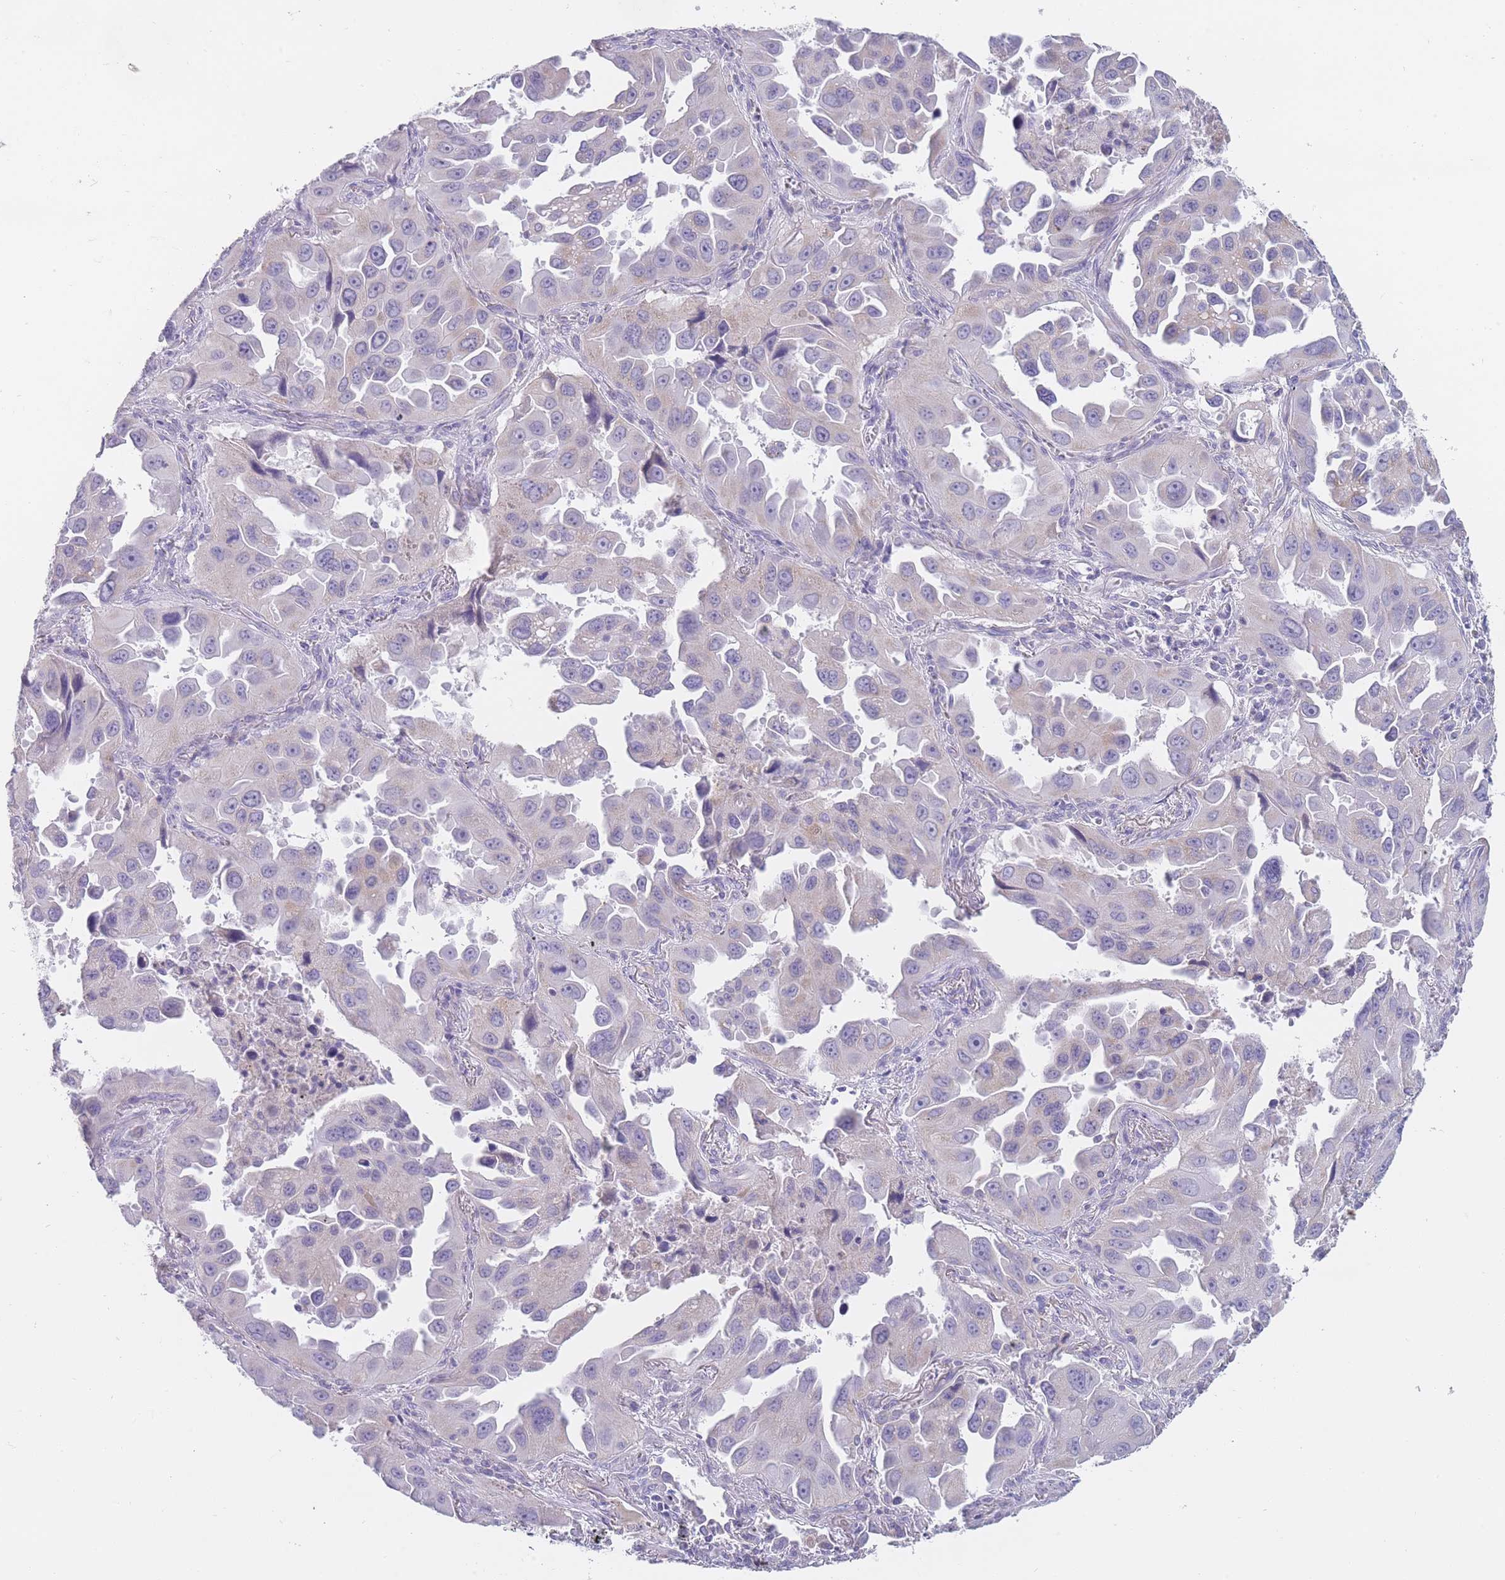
{"staining": {"intensity": "weak", "quantity": "<25%", "location": "cytoplasmic/membranous"}, "tissue": "lung cancer", "cell_type": "Tumor cells", "image_type": "cancer", "snomed": [{"axis": "morphology", "description": "Adenocarcinoma, NOS"}, {"axis": "topography", "description": "Lung"}], "caption": "Human lung cancer stained for a protein using immunohistochemistry (IHC) displays no staining in tumor cells.", "gene": "MRPS14", "patient": {"sex": "male", "age": 66}}